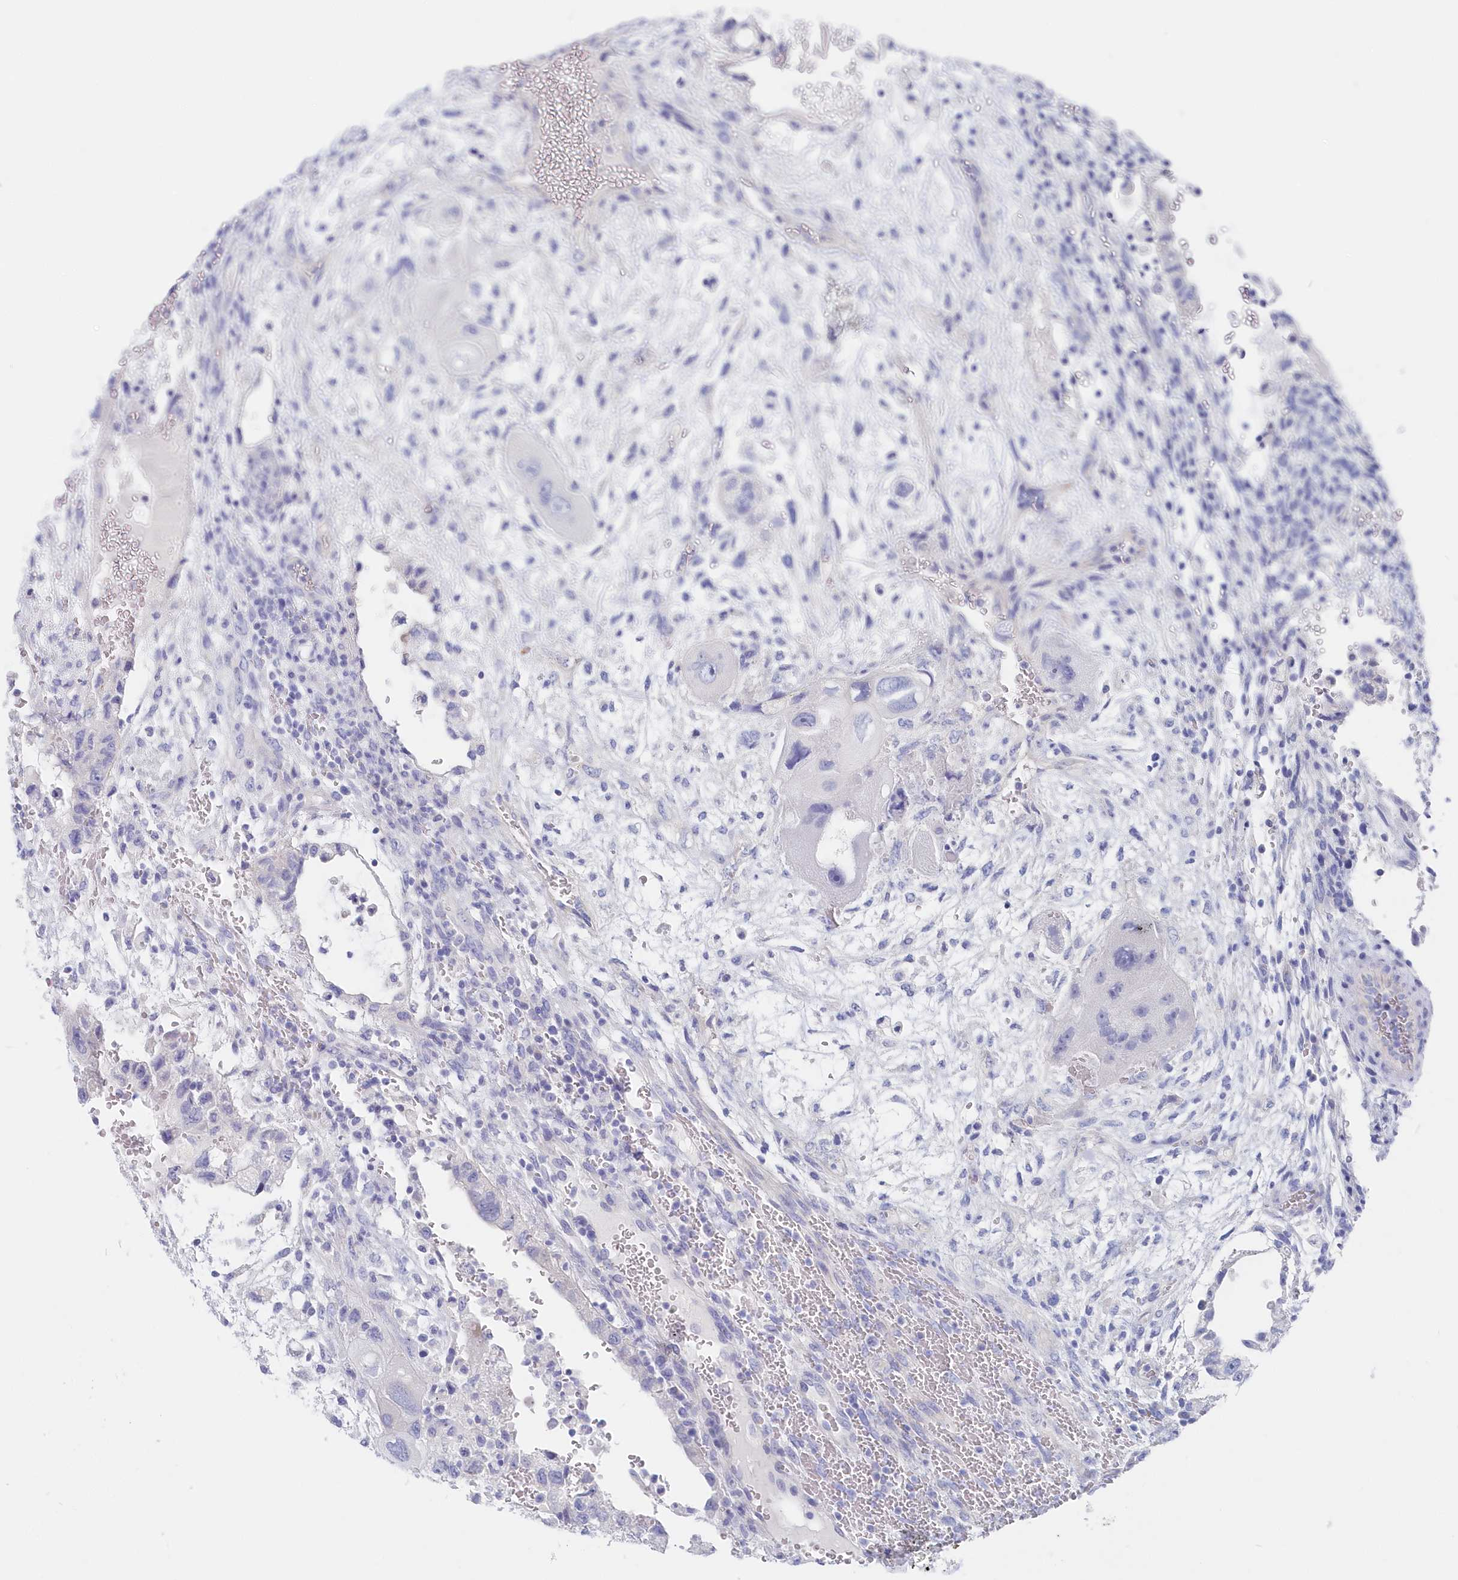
{"staining": {"intensity": "negative", "quantity": "none", "location": "none"}, "tissue": "testis cancer", "cell_type": "Tumor cells", "image_type": "cancer", "snomed": [{"axis": "morphology", "description": "Carcinoma, Embryonal, NOS"}, {"axis": "topography", "description": "Testis"}], "caption": "High power microscopy micrograph of an immunohistochemistry (IHC) micrograph of testis cancer, revealing no significant staining in tumor cells. Nuclei are stained in blue.", "gene": "CSNK1G2", "patient": {"sex": "male", "age": 36}}